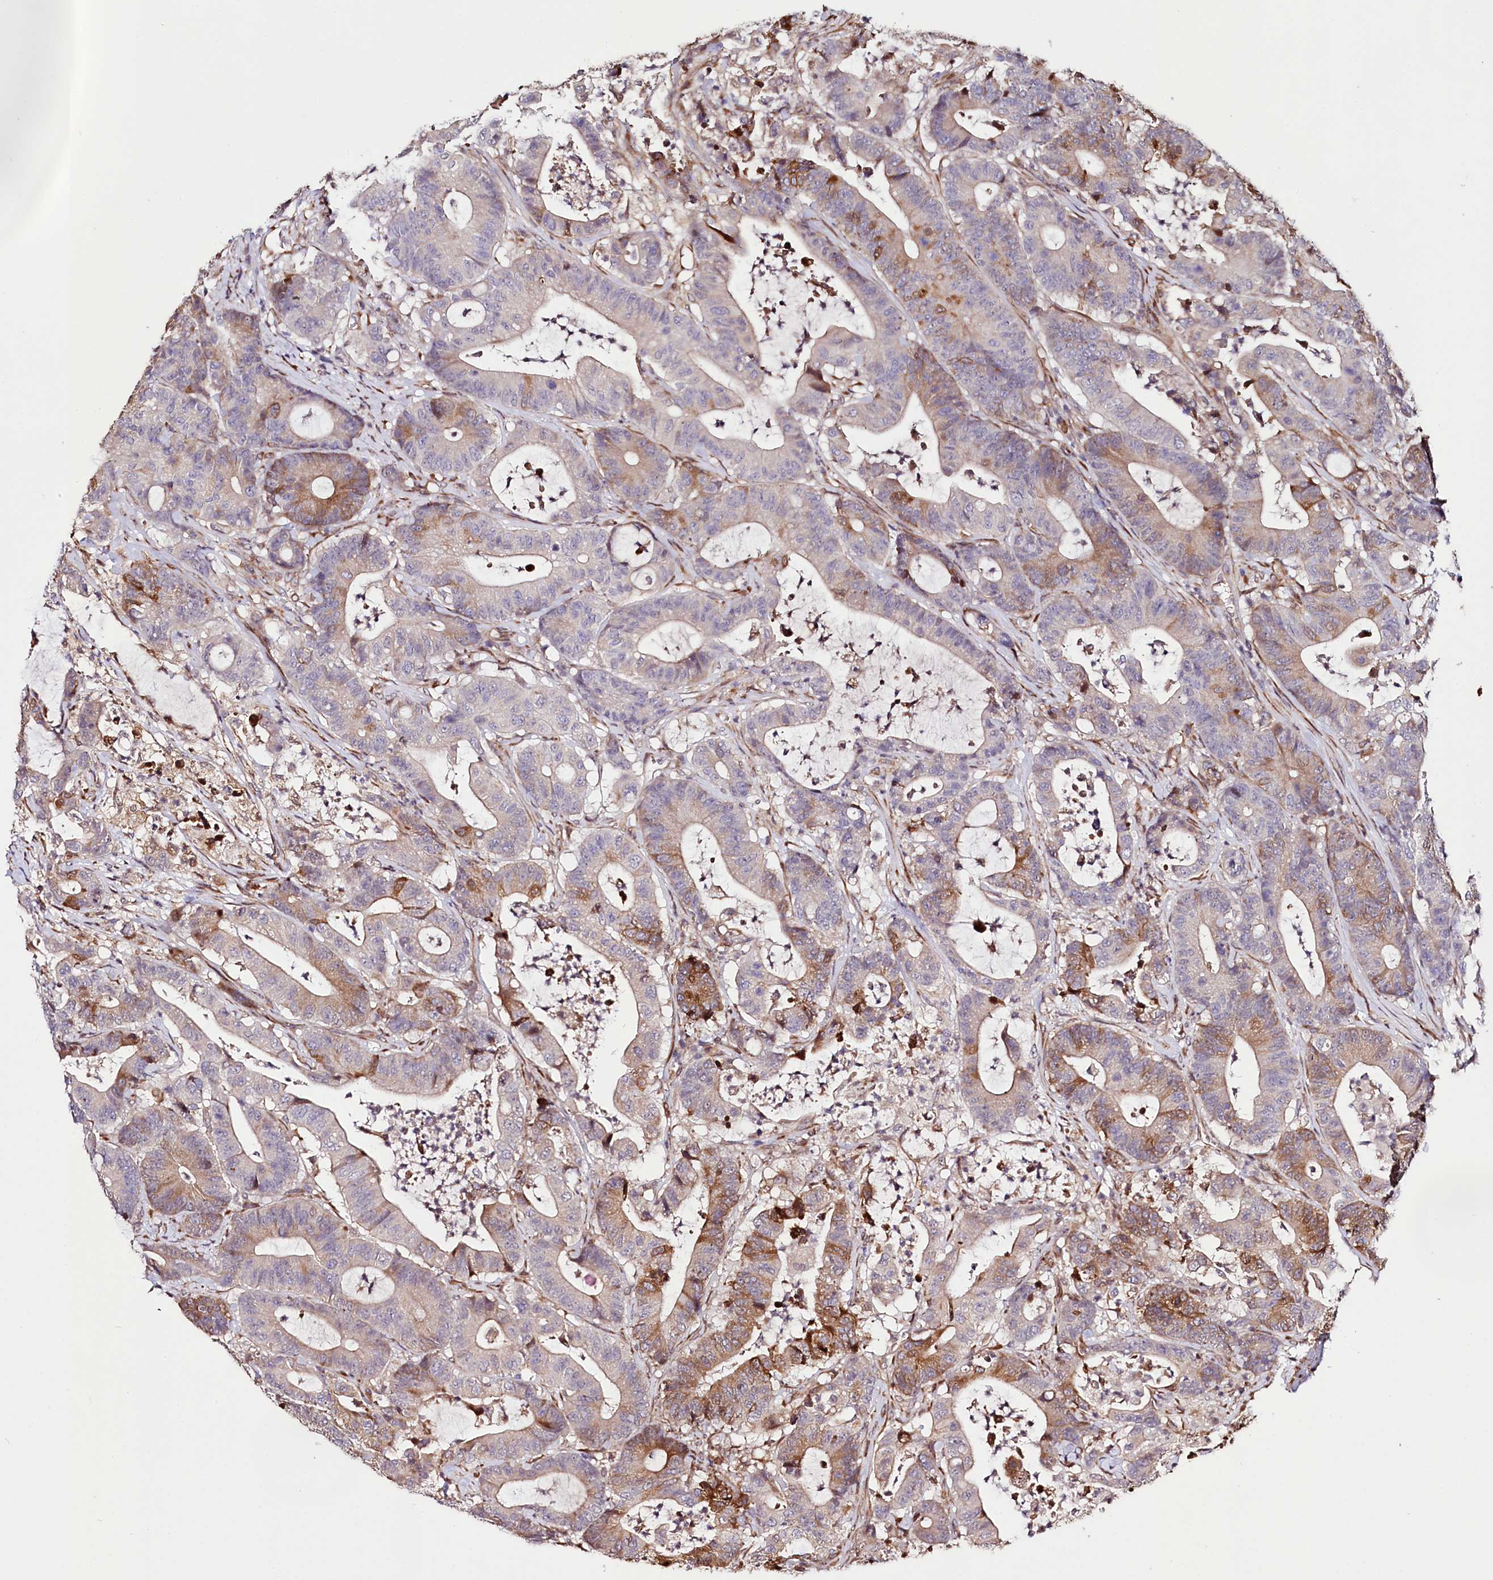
{"staining": {"intensity": "moderate", "quantity": "25%-75%", "location": "cytoplasmic/membranous"}, "tissue": "colorectal cancer", "cell_type": "Tumor cells", "image_type": "cancer", "snomed": [{"axis": "morphology", "description": "Adenocarcinoma, NOS"}, {"axis": "topography", "description": "Colon"}], "caption": "DAB immunohistochemical staining of human colorectal cancer (adenocarcinoma) shows moderate cytoplasmic/membranous protein staining in about 25%-75% of tumor cells. Nuclei are stained in blue.", "gene": "CUTC", "patient": {"sex": "female", "age": 84}}